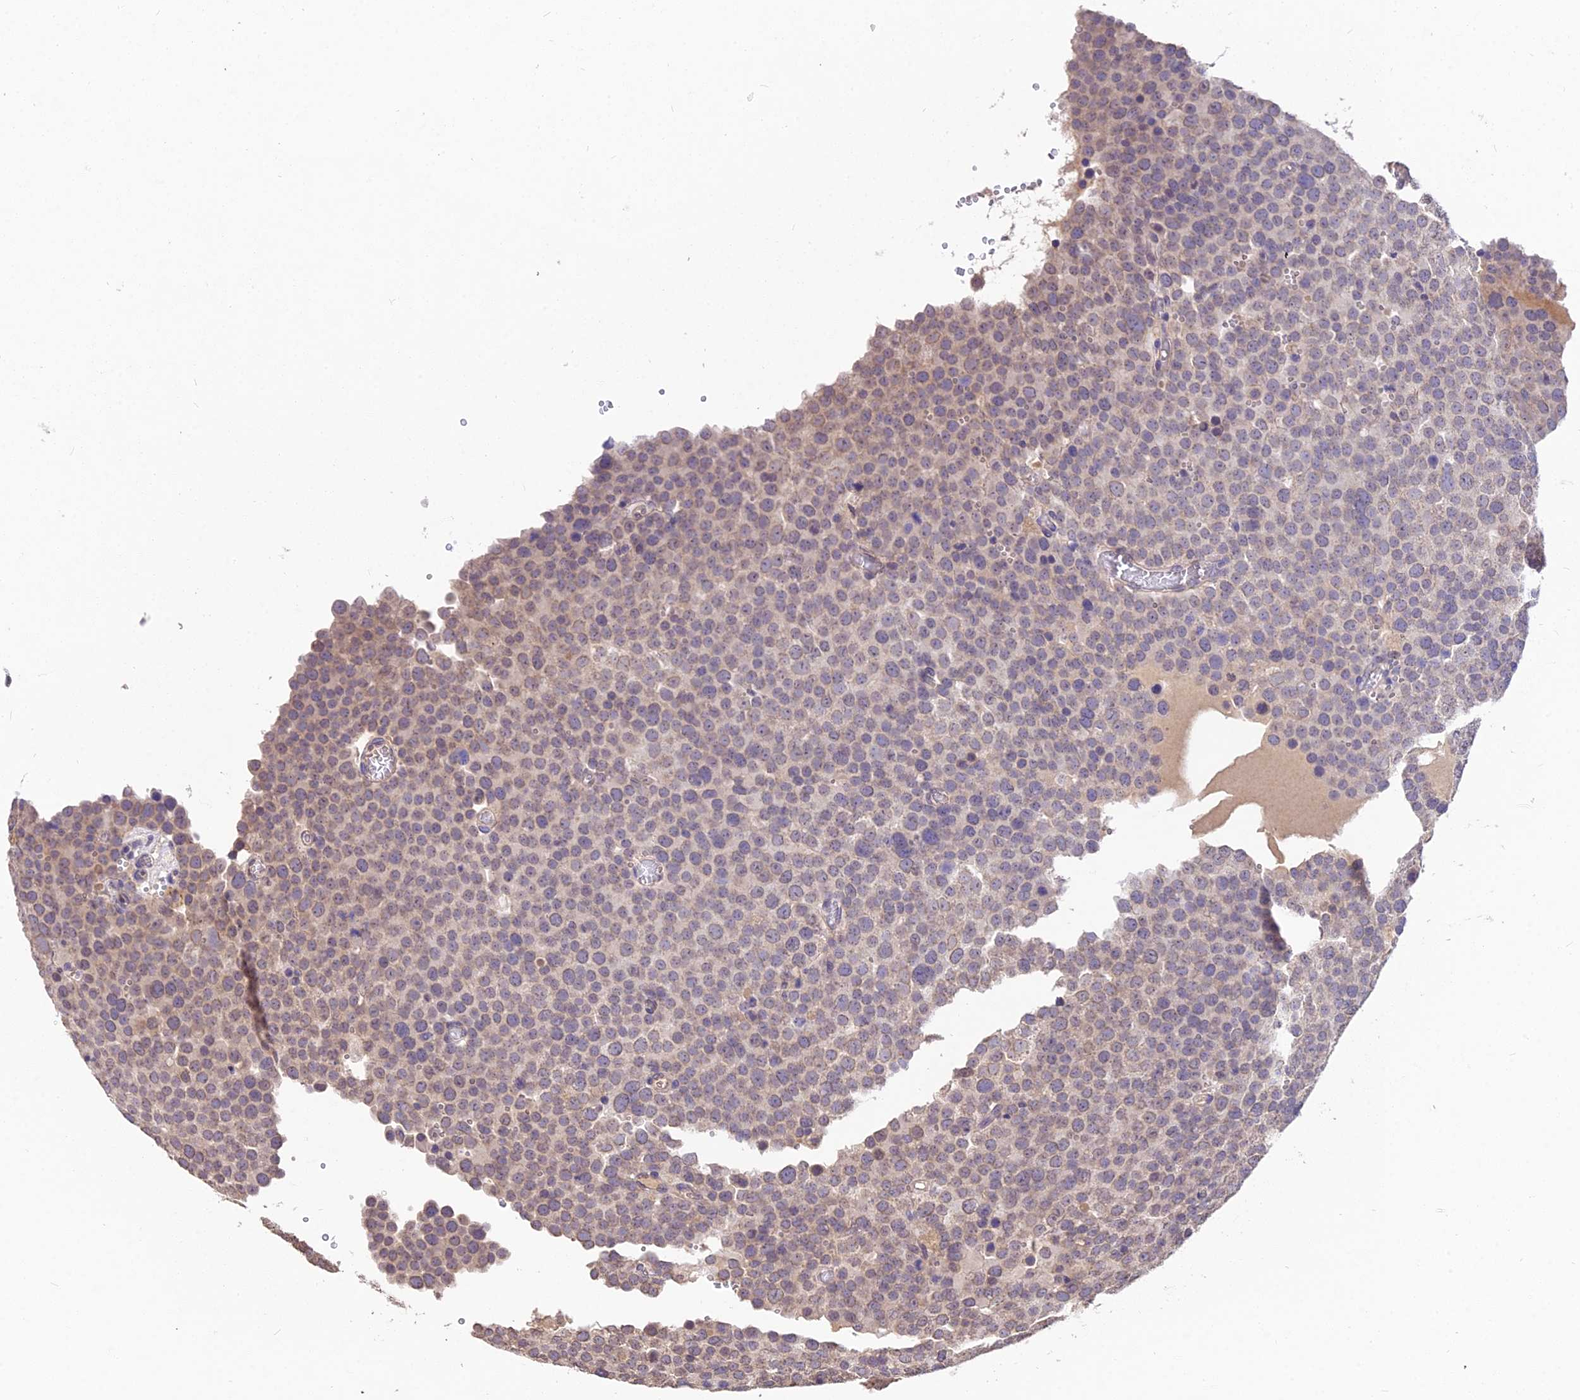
{"staining": {"intensity": "weak", "quantity": "25%-75%", "location": "cytoplasmic/membranous"}, "tissue": "testis cancer", "cell_type": "Tumor cells", "image_type": "cancer", "snomed": [{"axis": "morphology", "description": "Normal tissue, NOS"}, {"axis": "morphology", "description": "Seminoma, NOS"}, {"axis": "topography", "description": "Testis"}], "caption": "Testis seminoma was stained to show a protein in brown. There is low levels of weak cytoplasmic/membranous expression in about 25%-75% of tumor cells.", "gene": "PGK1", "patient": {"sex": "male", "age": 71}}